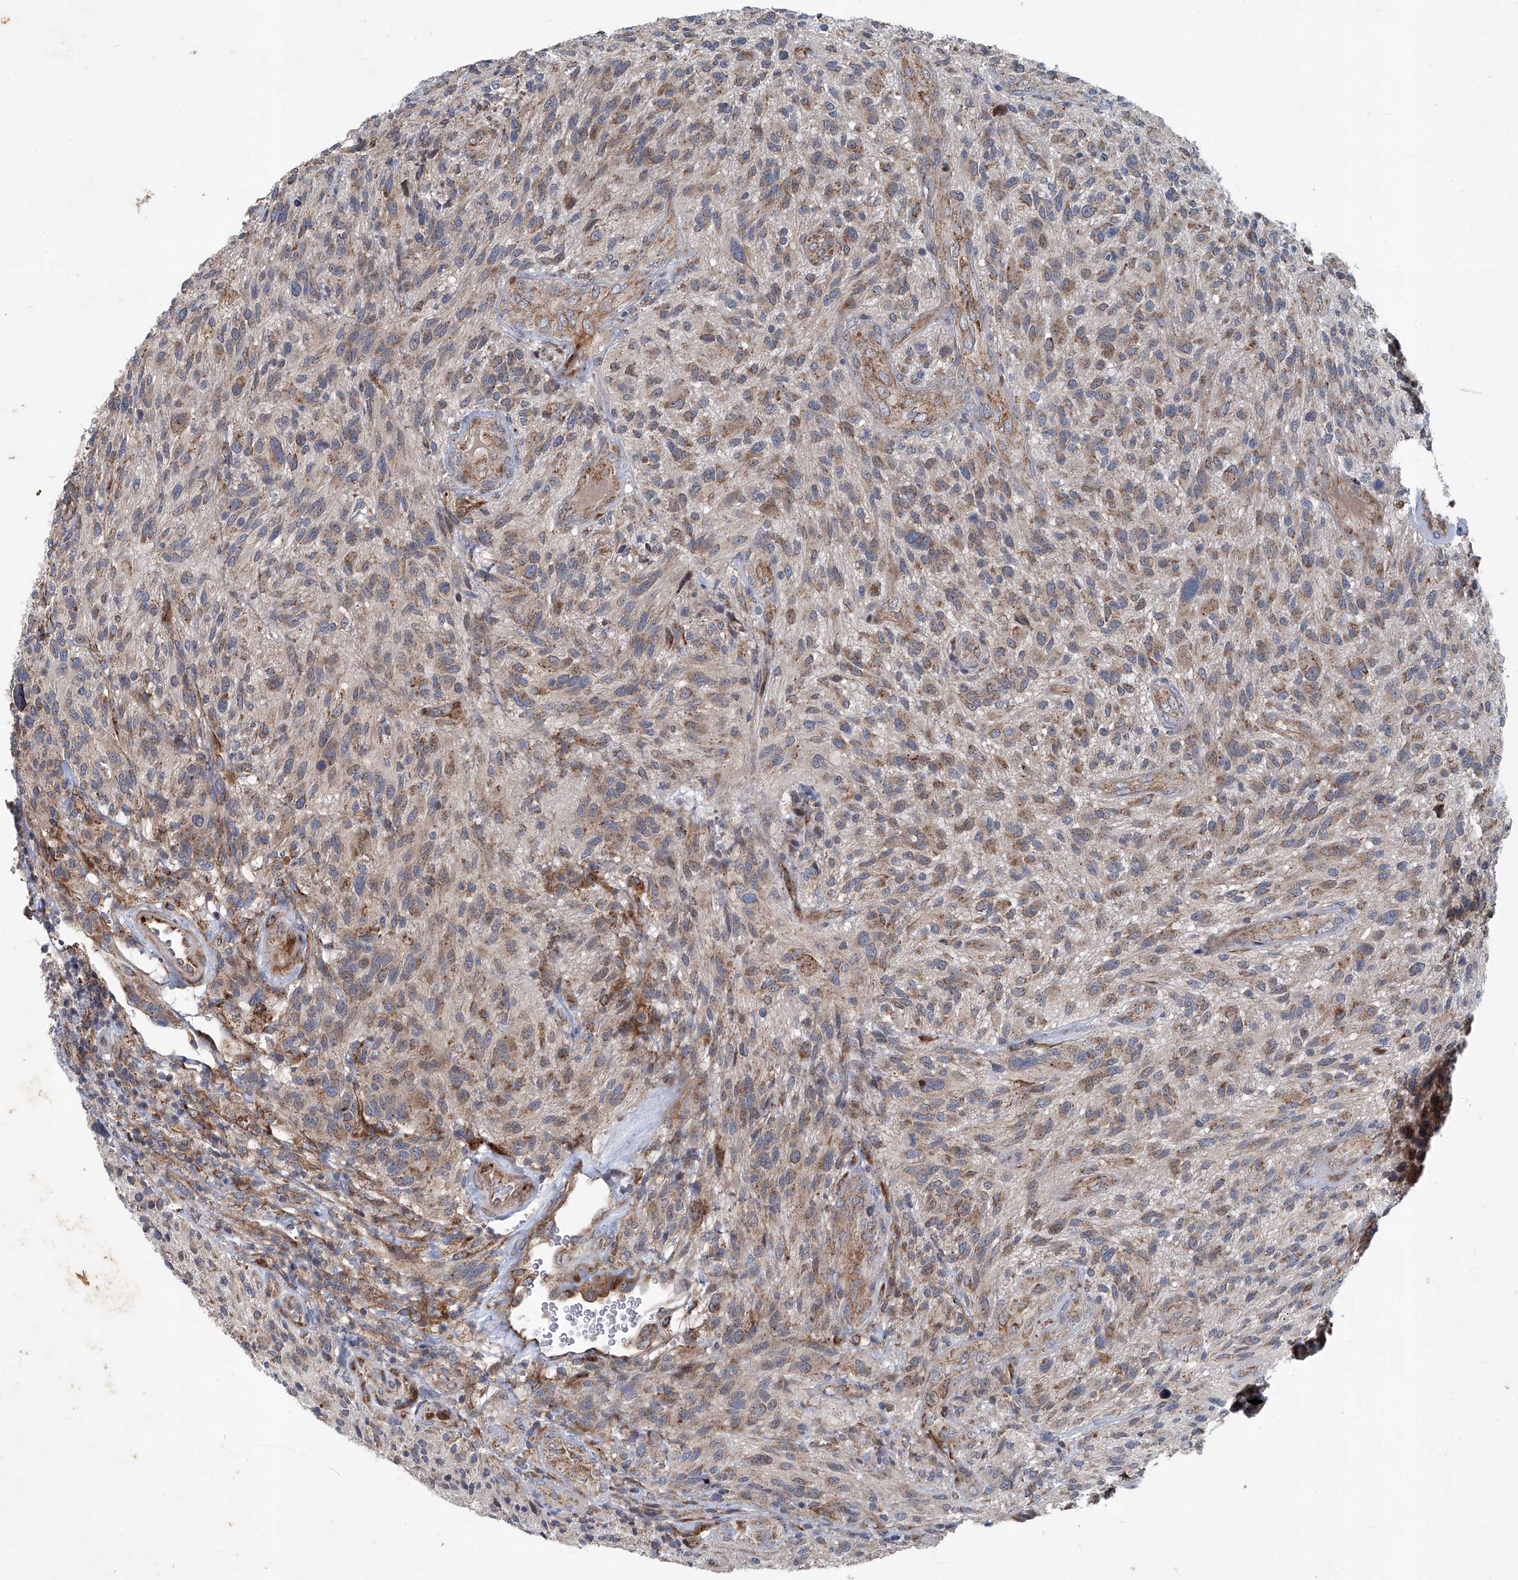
{"staining": {"intensity": "weak", "quantity": ">75%", "location": "cytoplasmic/membranous"}, "tissue": "glioma", "cell_type": "Tumor cells", "image_type": "cancer", "snomed": [{"axis": "morphology", "description": "Glioma, malignant, High grade"}, {"axis": "topography", "description": "Brain"}], "caption": "A histopathology image of human high-grade glioma (malignant) stained for a protein reveals weak cytoplasmic/membranous brown staining in tumor cells.", "gene": "GPR132", "patient": {"sex": "male", "age": 47}}